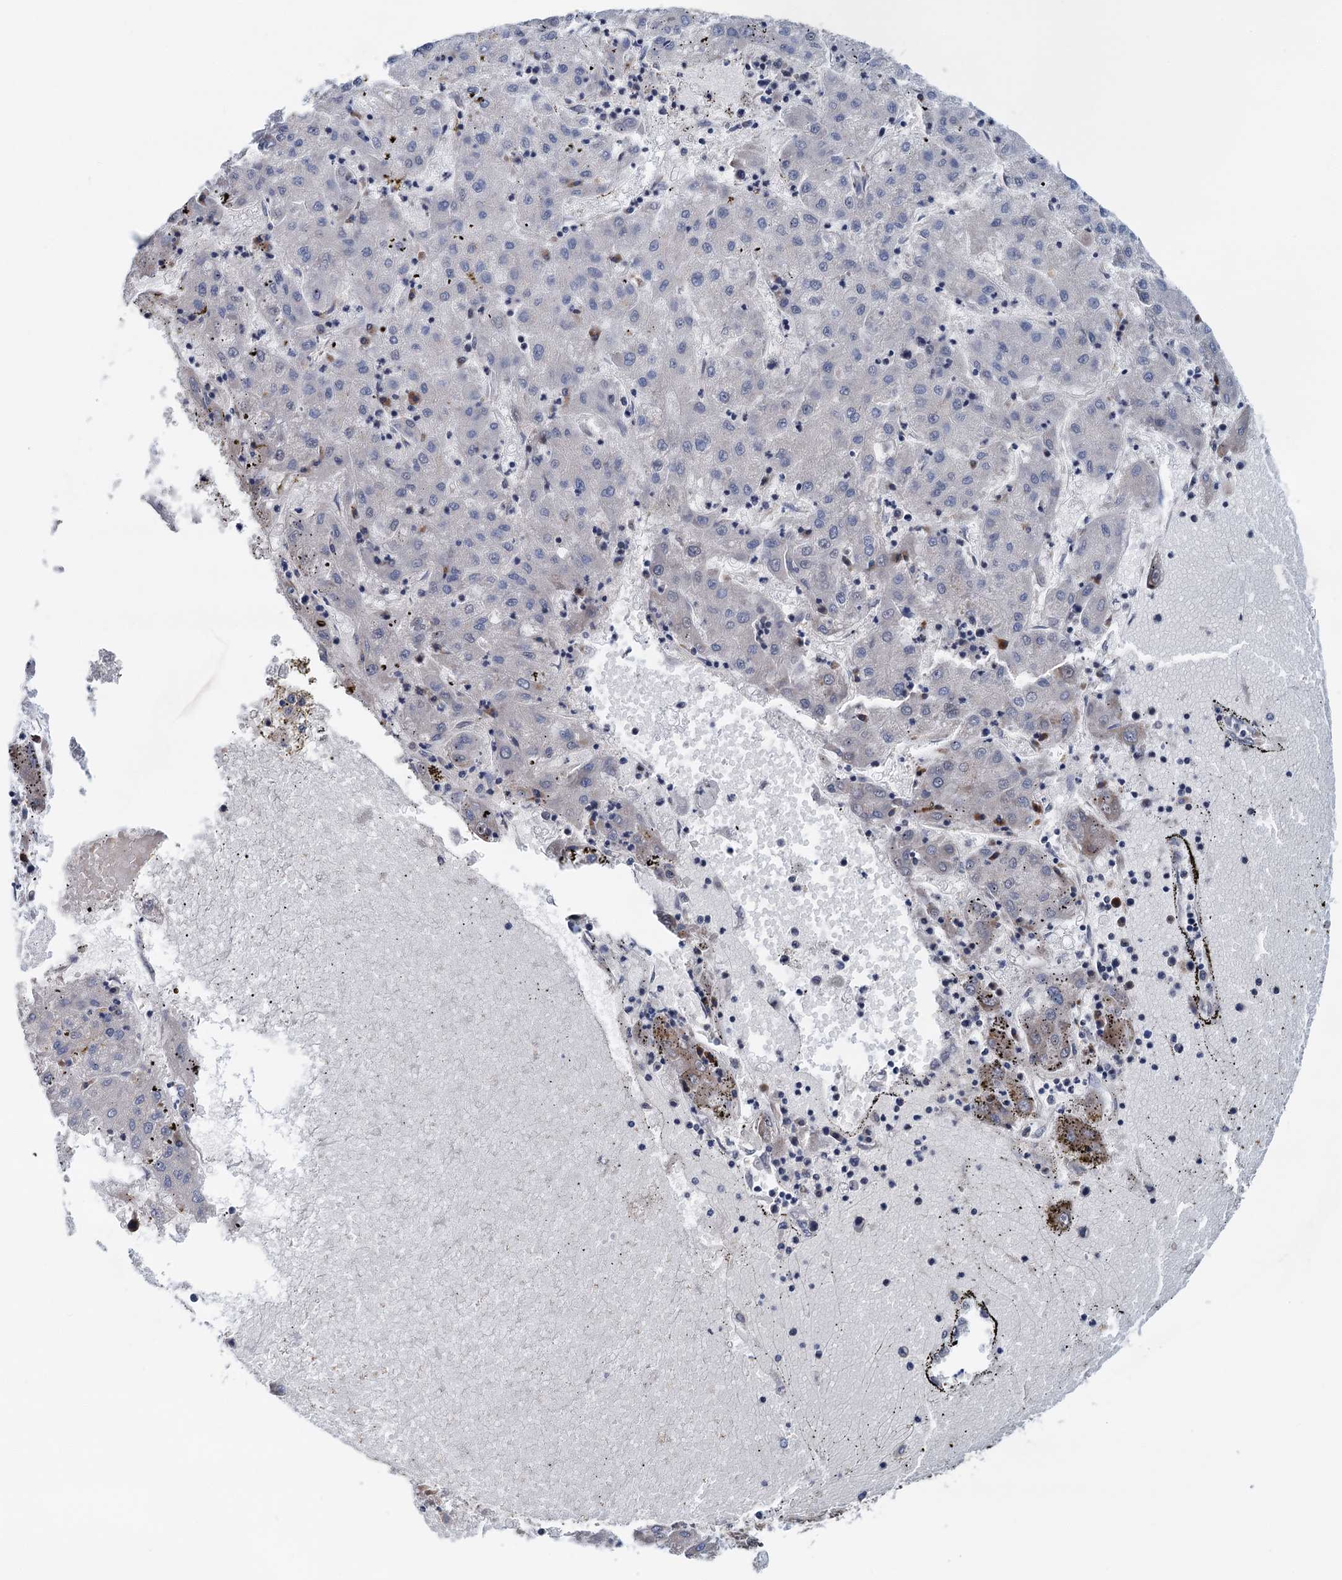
{"staining": {"intensity": "negative", "quantity": "none", "location": "none"}, "tissue": "liver cancer", "cell_type": "Tumor cells", "image_type": "cancer", "snomed": [{"axis": "morphology", "description": "Carcinoma, Hepatocellular, NOS"}, {"axis": "topography", "description": "Liver"}], "caption": "Immunohistochemical staining of human liver cancer shows no significant staining in tumor cells.", "gene": "SHLD1", "patient": {"sex": "male", "age": 72}}